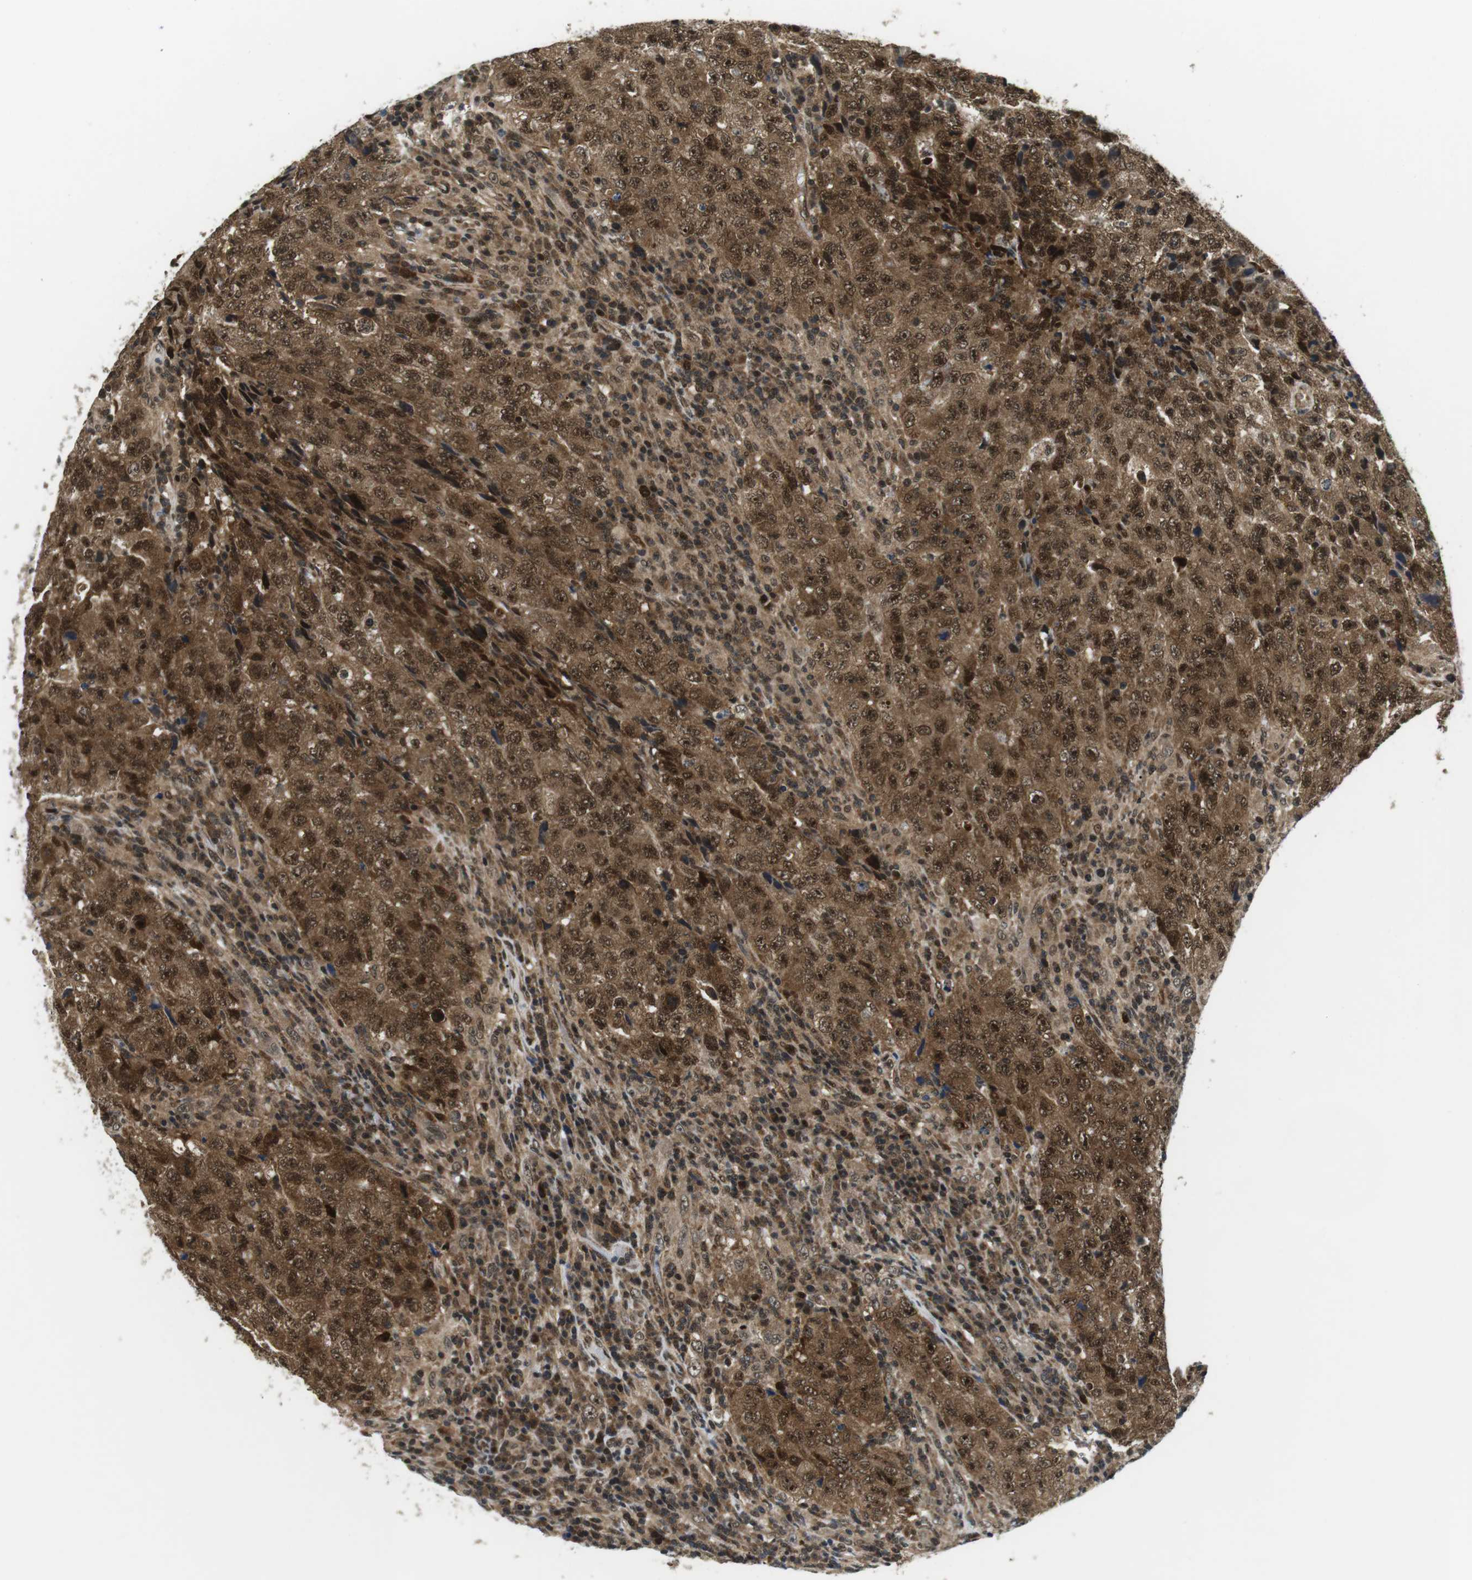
{"staining": {"intensity": "strong", "quantity": ">75%", "location": "cytoplasmic/membranous,nuclear"}, "tissue": "testis cancer", "cell_type": "Tumor cells", "image_type": "cancer", "snomed": [{"axis": "morphology", "description": "Necrosis, NOS"}, {"axis": "morphology", "description": "Carcinoma, Embryonal, NOS"}, {"axis": "topography", "description": "Testis"}], "caption": "The micrograph displays immunohistochemical staining of testis cancer (embryonal carcinoma). There is strong cytoplasmic/membranous and nuclear staining is seen in approximately >75% of tumor cells. The staining was performed using DAB, with brown indicating positive protein expression. Nuclei are stained blue with hematoxylin.", "gene": "CSNK2B", "patient": {"sex": "male", "age": 19}}